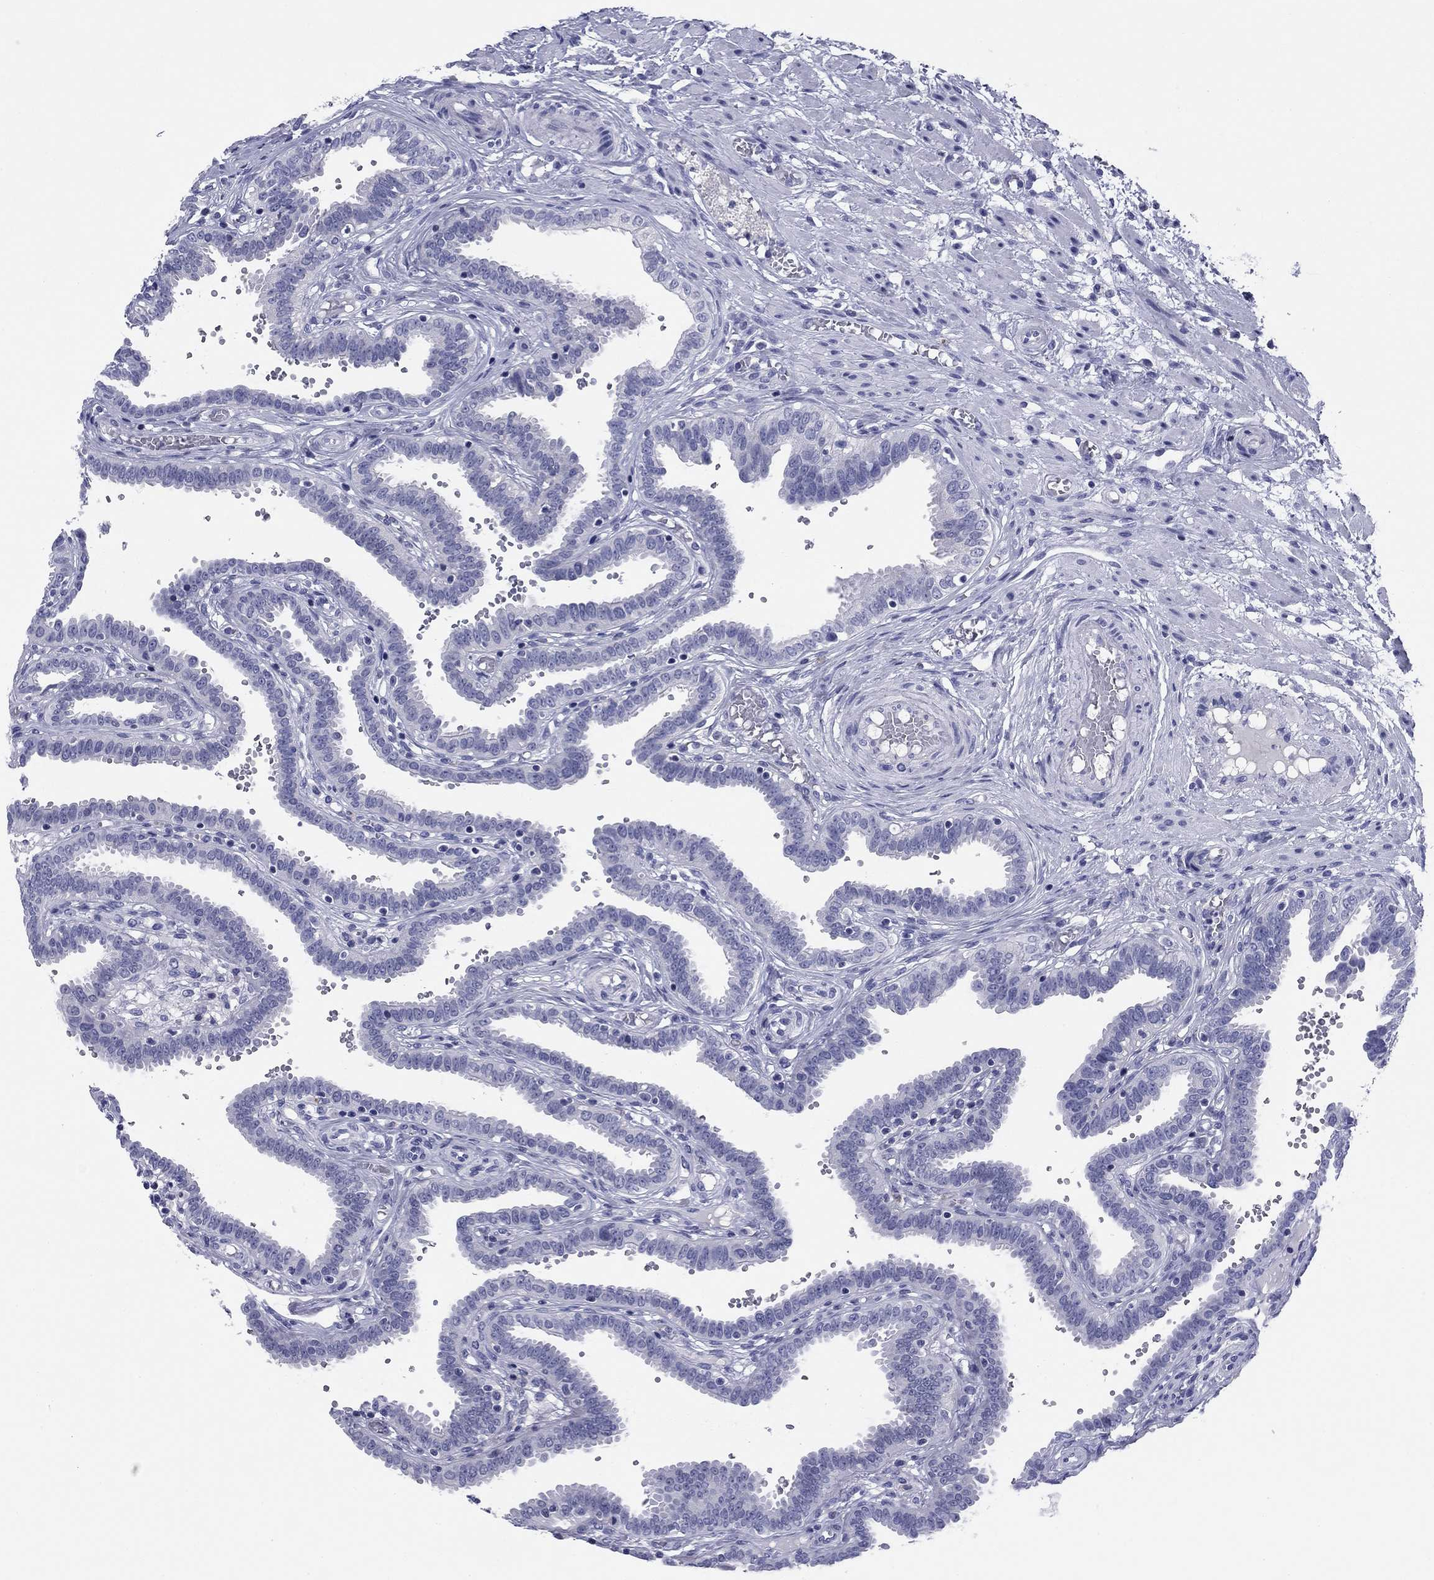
{"staining": {"intensity": "negative", "quantity": "none", "location": "none"}, "tissue": "fallopian tube", "cell_type": "Glandular cells", "image_type": "normal", "snomed": [{"axis": "morphology", "description": "Normal tissue, NOS"}, {"axis": "topography", "description": "Fallopian tube"}], "caption": "The image displays no staining of glandular cells in unremarkable fallopian tube. The staining was performed using DAB (3,3'-diaminobenzidine) to visualize the protein expression in brown, while the nuclei were stained in blue with hematoxylin (Magnification: 20x).", "gene": "ABCC2", "patient": {"sex": "female", "age": 37}}